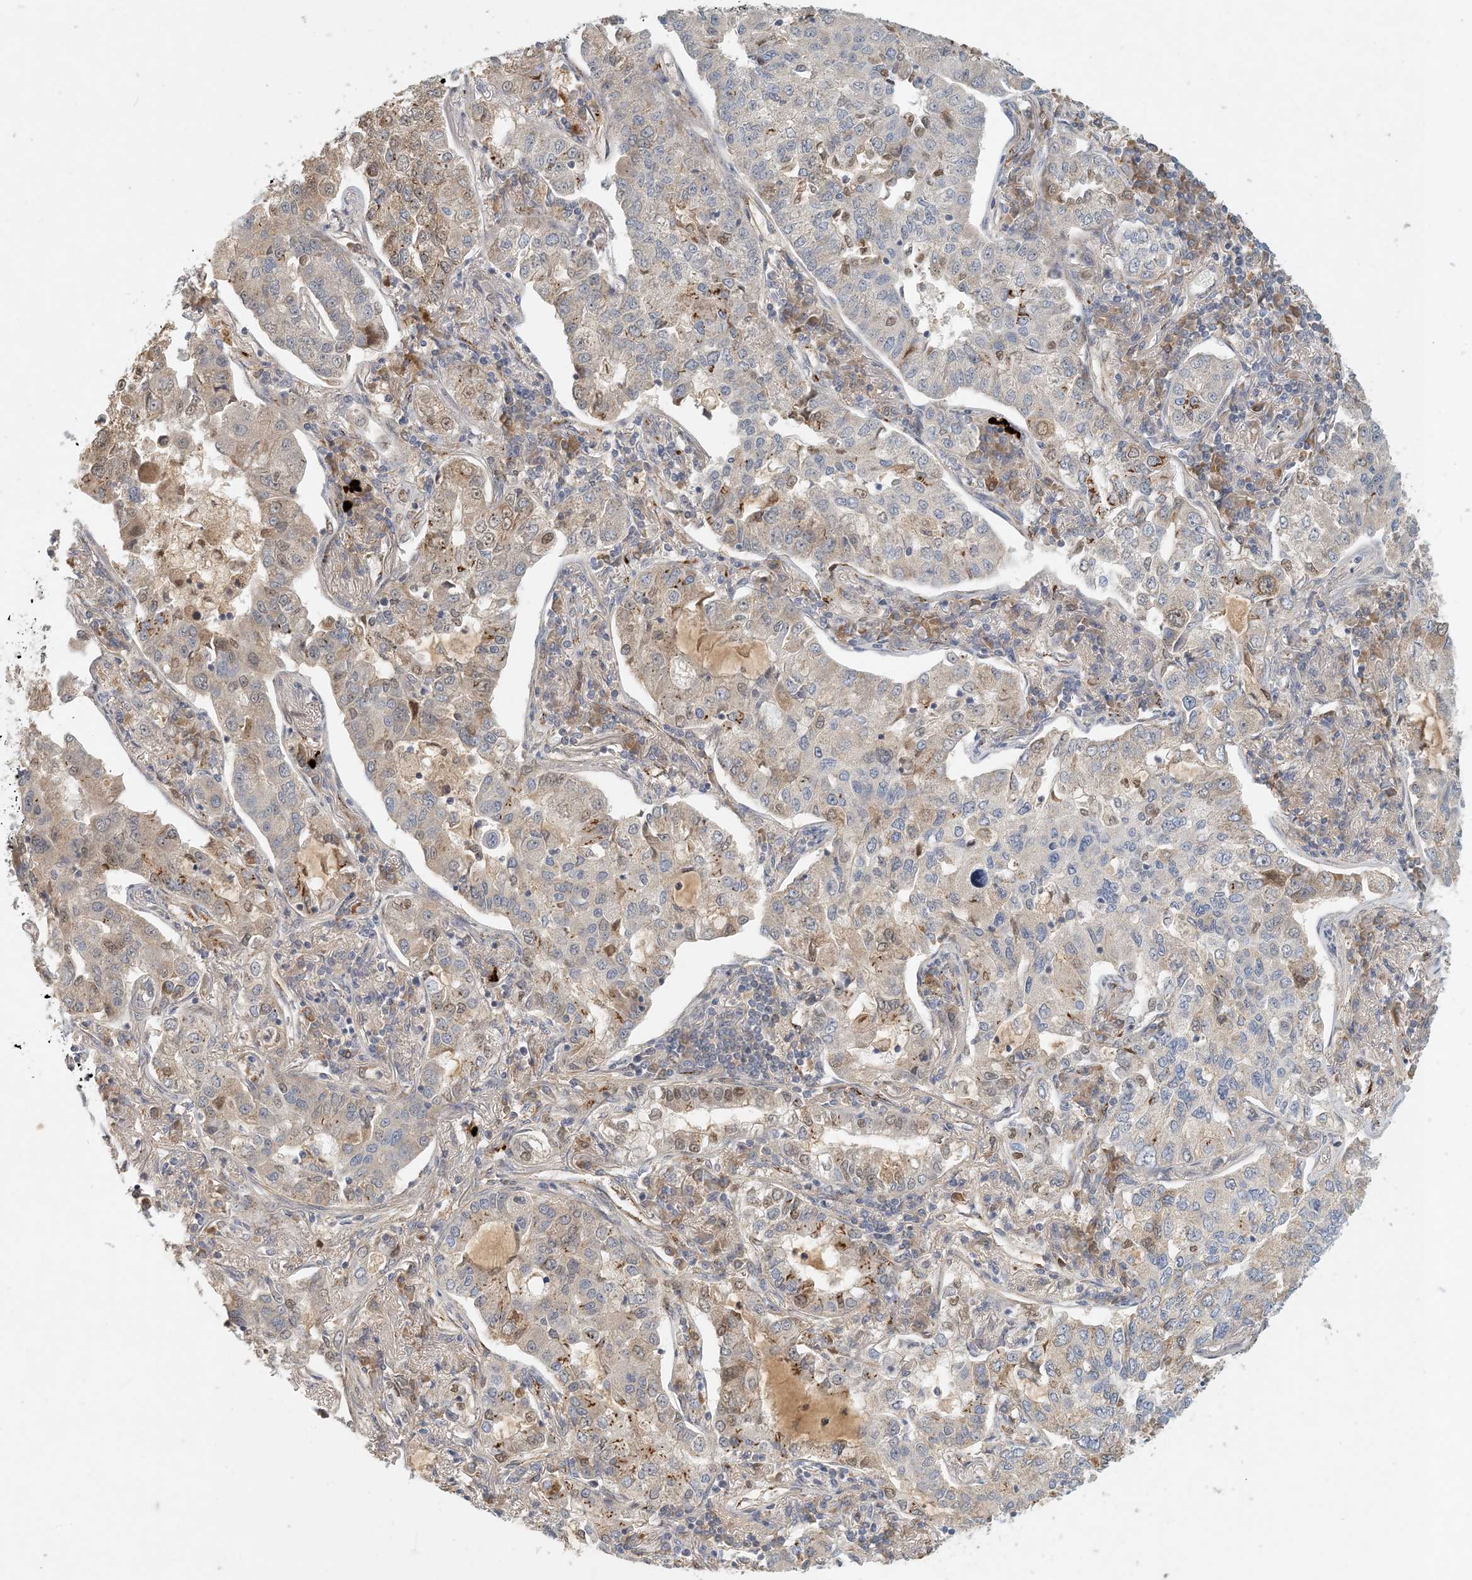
{"staining": {"intensity": "moderate", "quantity": "<25%", "location": "cytoplasmic/membranous"}, "tissue": "lung cancer", "cell_type": "Tumor cells", "image_type": "cancer", "snomed": [{"axis": "morphology", "description": "Adenocarcinoma, NOS"}, {"axis": "topography", "description": "Lung"}], "caption": "Moderate cytoplasmic/membranous positivity for a protein is appreciated in approximately <25% of tumor cells of lung cancer (adenocarcinoma) using immunohistochemistry (IHC).", "gene": "ZBTB3", "patient": {"sex": "male", "age": 49}}